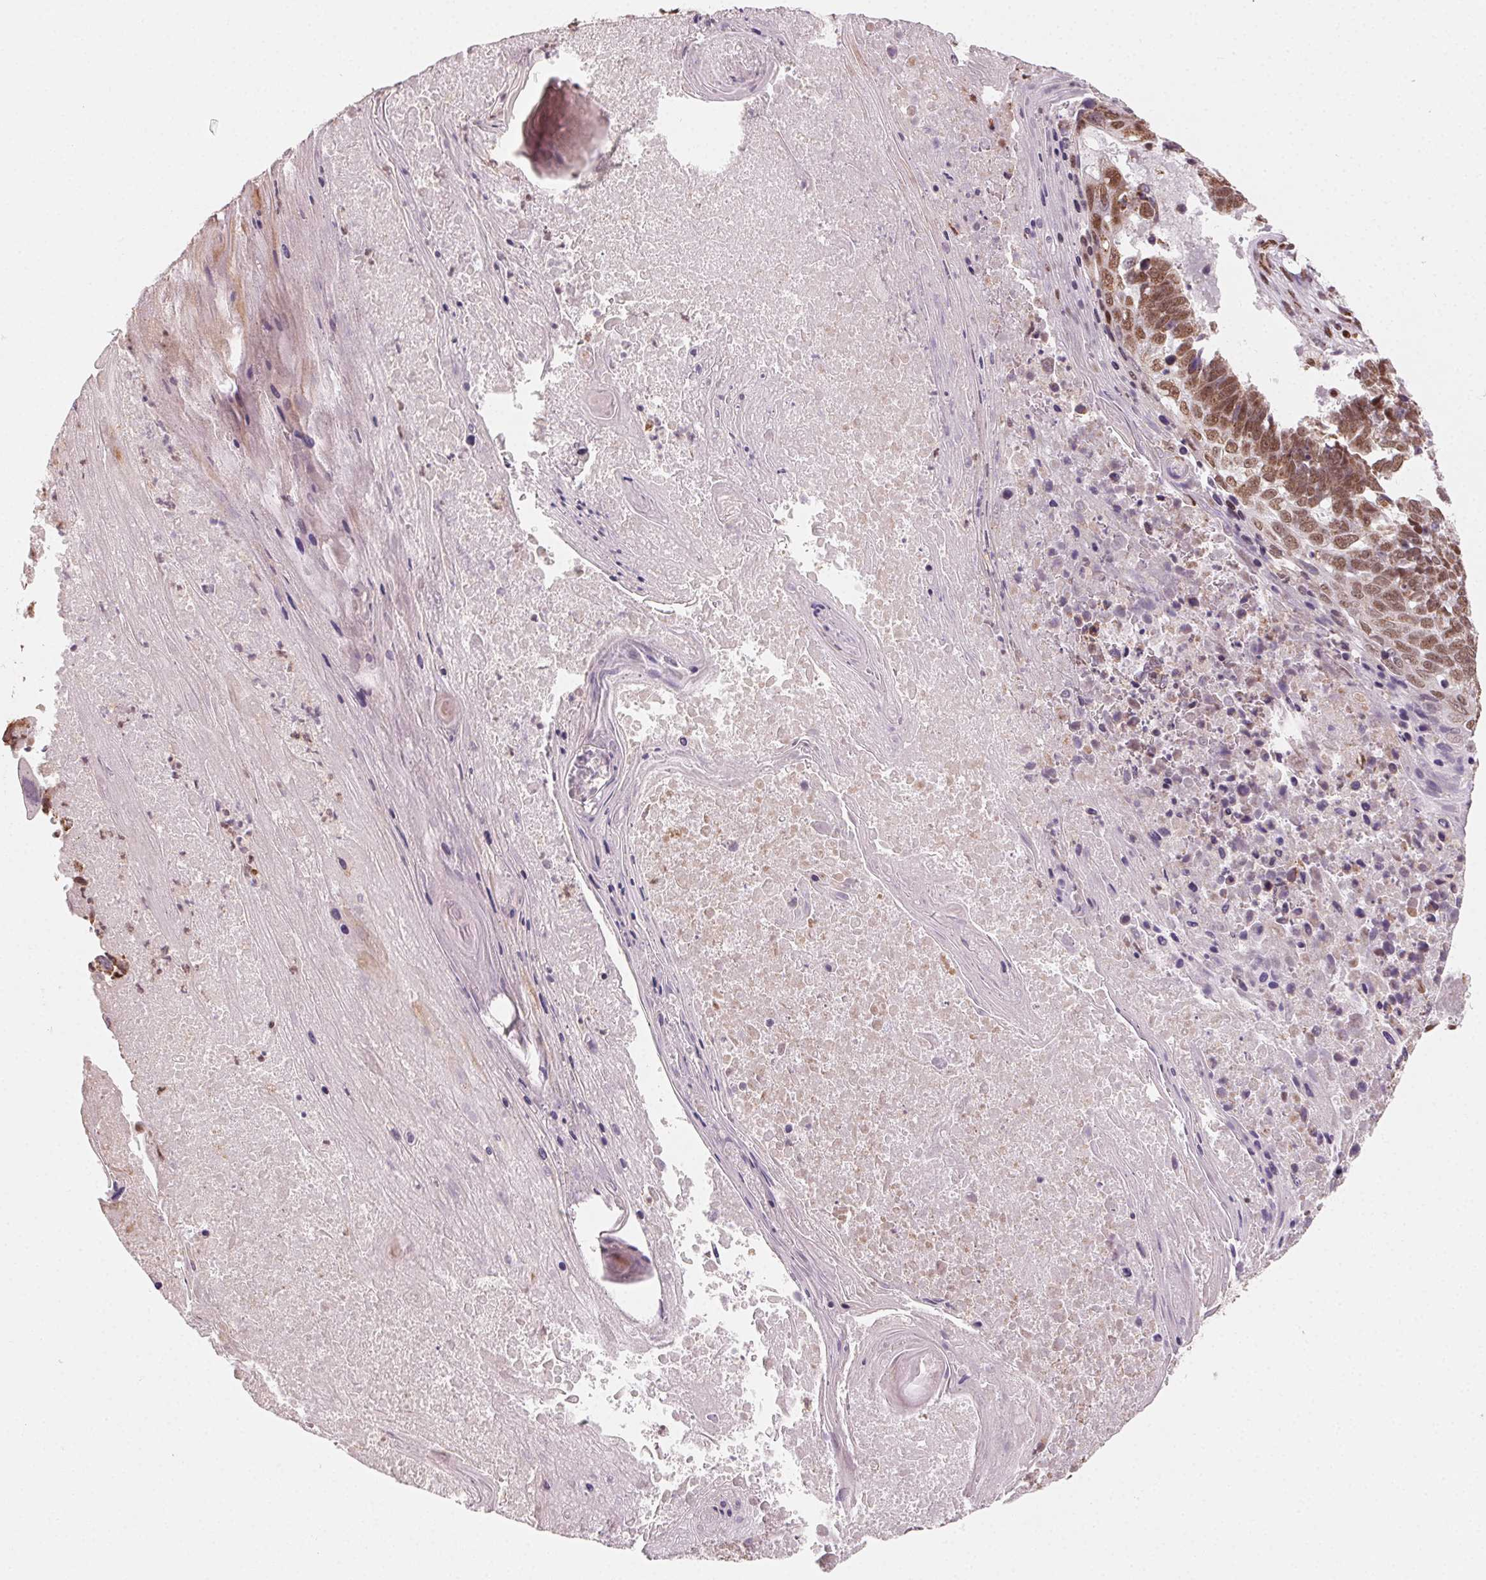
{"staining": {"intensity": "moderate", "quantity": ">75%", "location": "nuclear"}, "tissue": "lung cancer", "cell_type": "Tumor cells", "image_type": "cancer", "snomed": [{"axis": "morphology", "description": "Squamous cell carcinoma, NOS"}, {"axis": "topography", "description": "Lung"}], "caption": "This is a histology image of immunohistochemistry staining of lung squamous cell carcinoma, which shows moderate expression in the nuclear of tumor cells.", "gene": "TOPORS", "patient": {"sex": "male", "age": 73}}